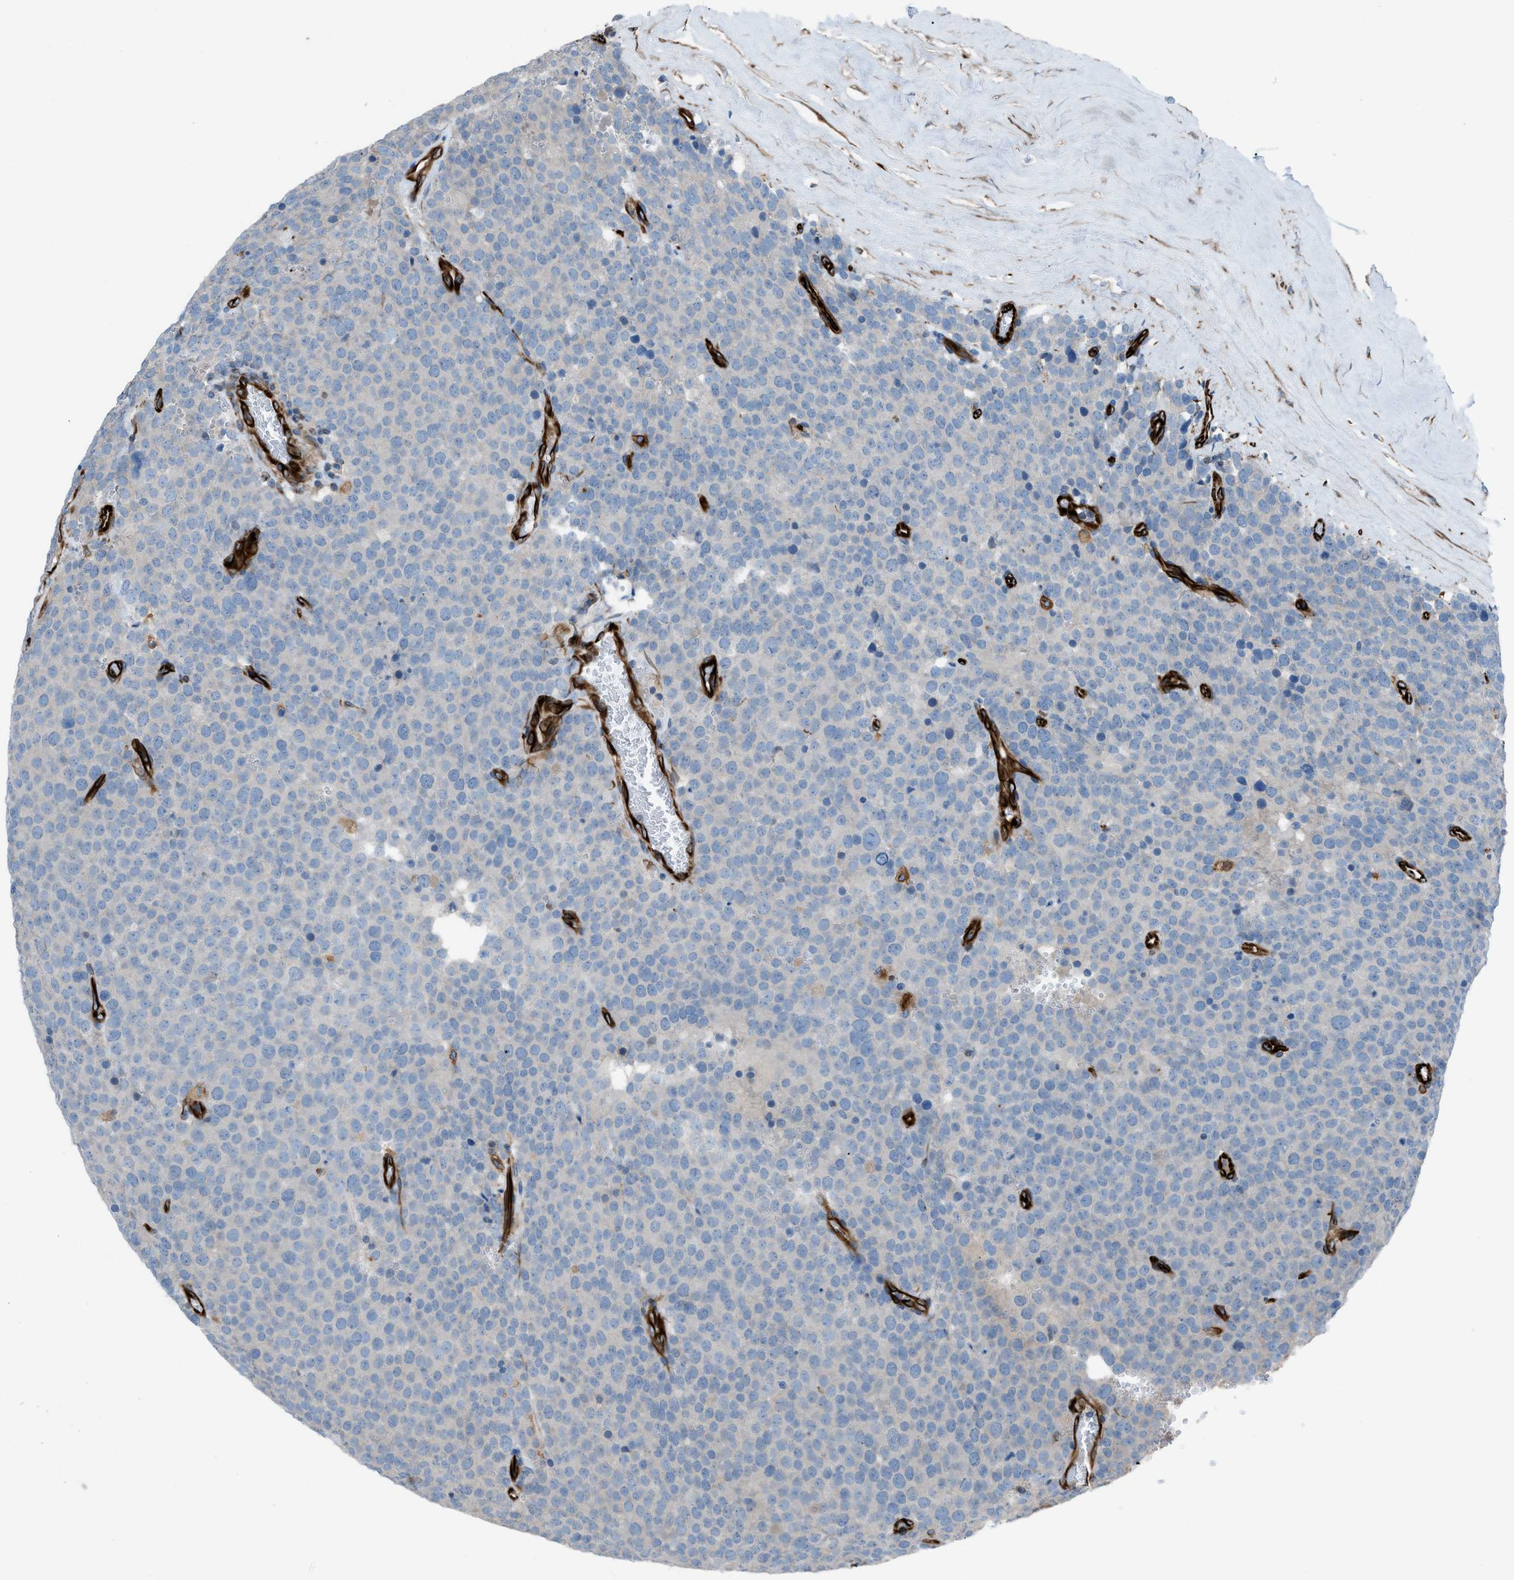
{"staining": {"intensity": "negative", "quantity": "none", "location": "none"}, "tissue": "testis cancer", "cell_type": "Tumor cells", "image_type": "cancer", "snomed": [{"axis": "morphology", "description": "Normal tissue, NOS"}, {"axis": "morphology", "description": "Seminoma, NOS"}, {"axis": "topography", "description": "Testis"}], "caption": "IHC image of testis cancer (seminoma) stained for a protein (brown), which reveals no staining in tumor cells.", "gene": "CABP7", "patient": {"sex": "male", "age": 71}}